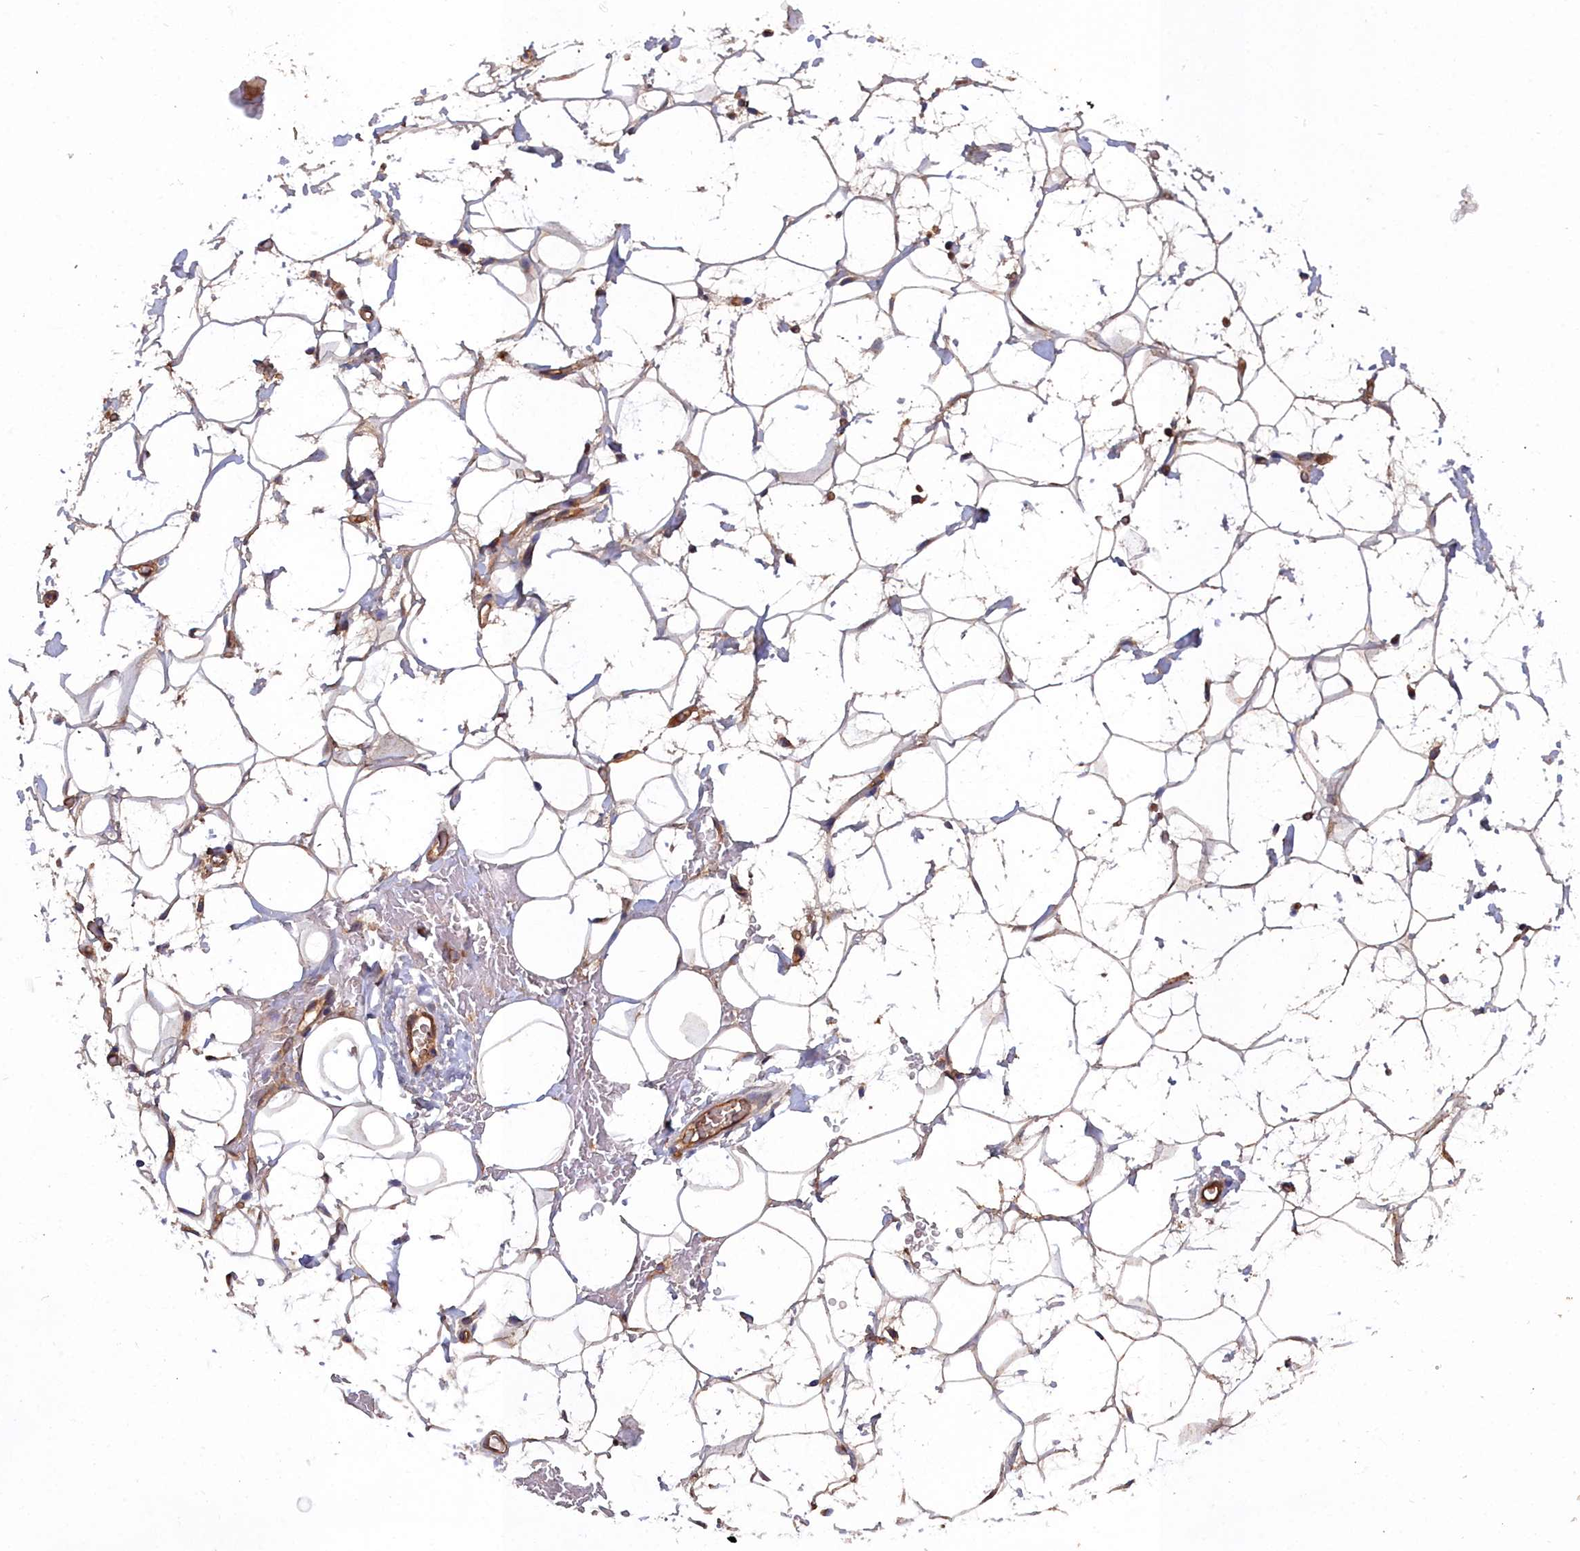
{"staining": {"intensity": "weak", "quantity": "25%-75%", "location": "cytoplasmic/membranous"}, "tissue": "adipose tissue", "cell_type": "Adipocytes", "image_type": "normal", "snomed": [{"axis": "morphology", "description": "Normal tissue, NOS"}, {"axis": "topography", "description": "Breast"}], "caption": "An immunohistochemistry (IHC) image of benign tissue is shown. Protein staining in brown shows weak cytoplasmic/membranous positivity in adipose tissue within adipocytes. The protein of interest is stained brown, and the nuclei are stained in blue (DAB IHC with brightfield microscopy, high magnification).", "gene": "GFRA2", "patient": {"sex": "female", "age": 26}}